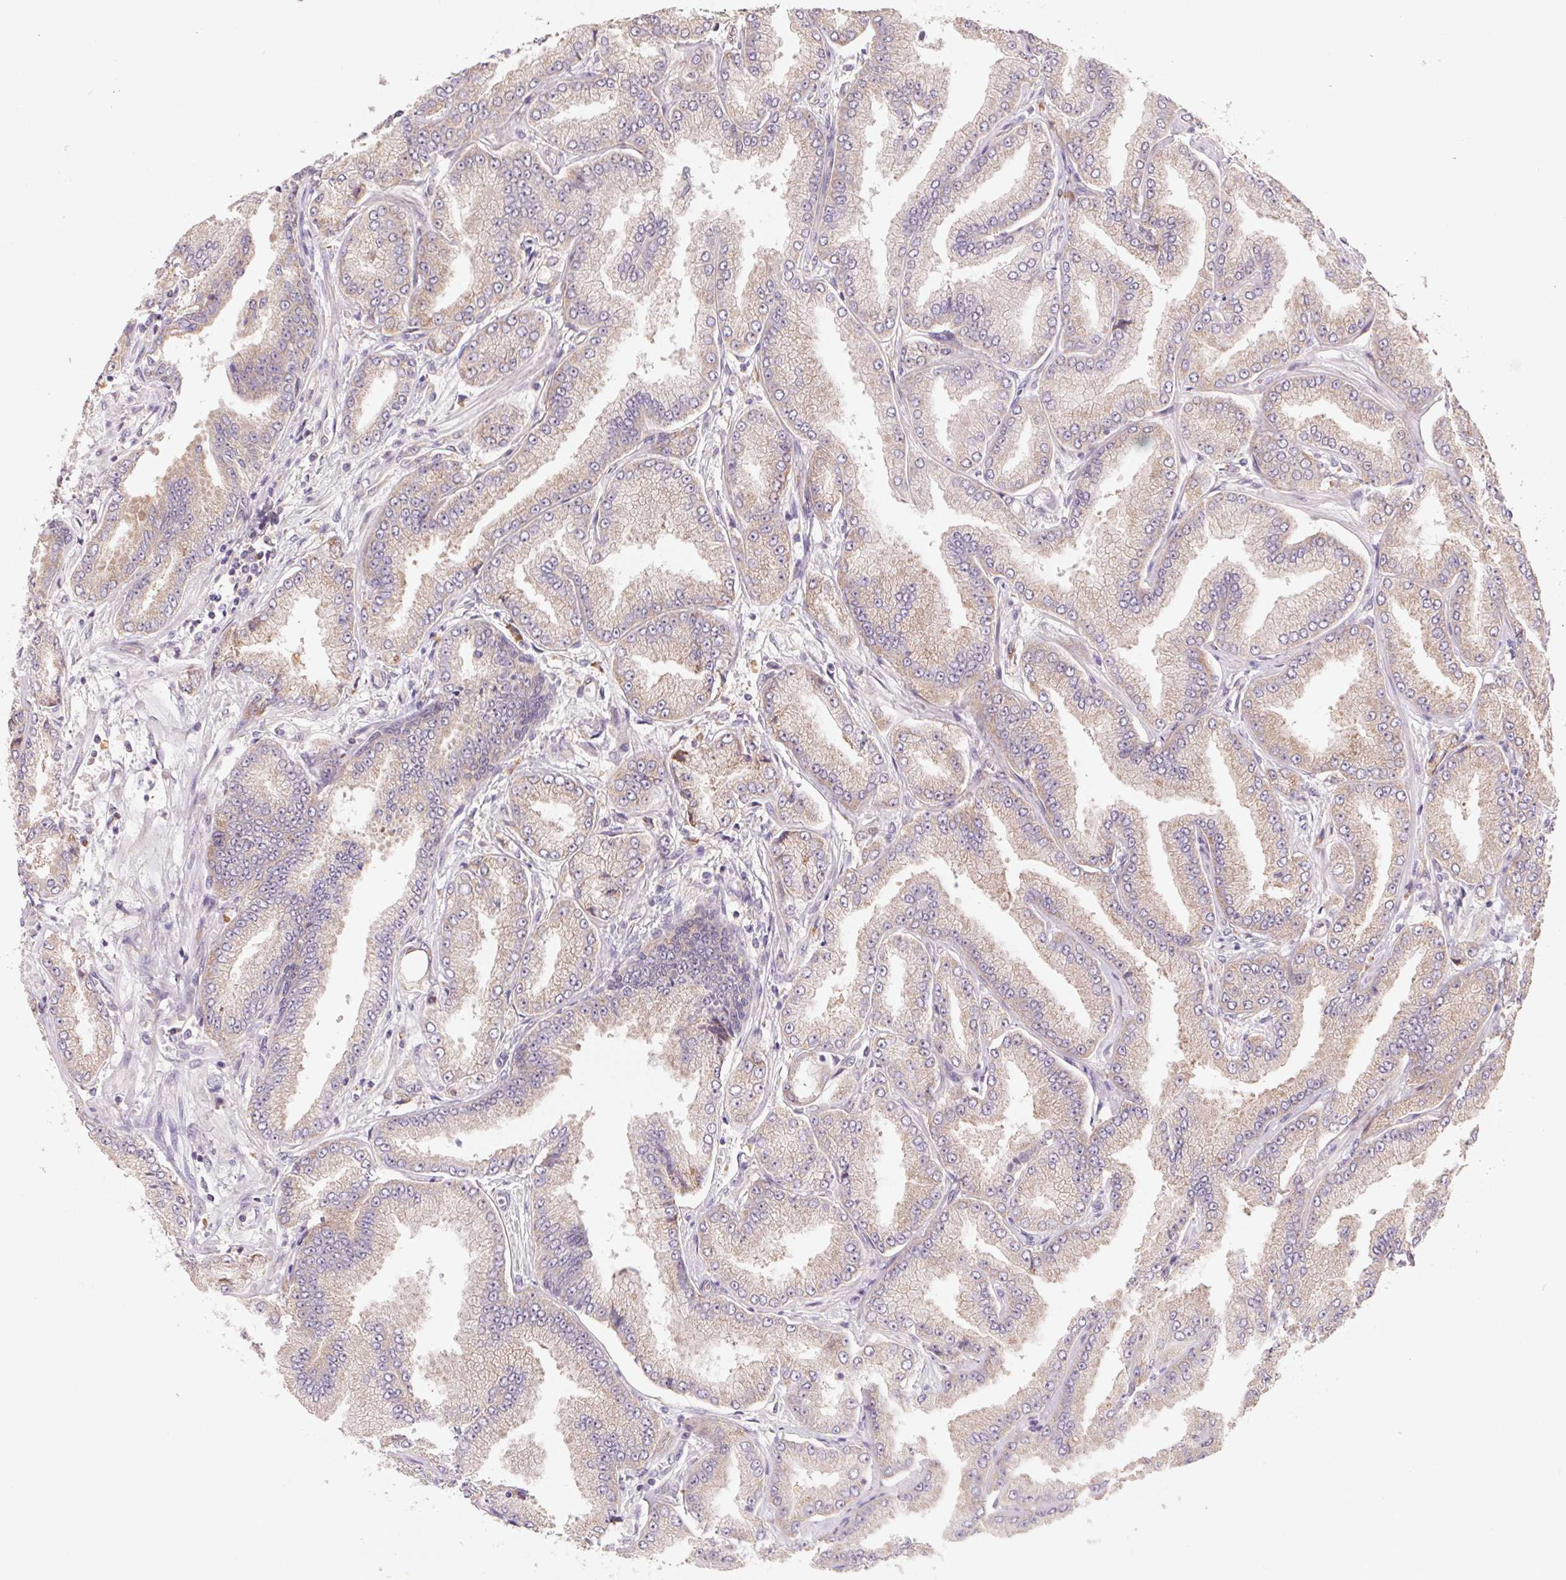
{"staining": {"intensity": "weak", "quantity": "25%-75%", "location": "cytoplasmic/membranous"}, "tissue": "prostate cancer", "cell_type": "Tumor cells", "image_type": "cancer", "snomed": [{"axis": "morphology", "description": "Adenocarcinoma, Low grade"}, {"axis": "topography", "description": "Prostate"}], "caption": "About 25%-75% of tumor cells in prostate adenocarcinoma (low-grade) display weak cytoplasmic/membranous protein positivity as visualized by brown immunohistochemical staining.", "gene": "RPL27A", "patient": {"sex": "male", "age": 55}}